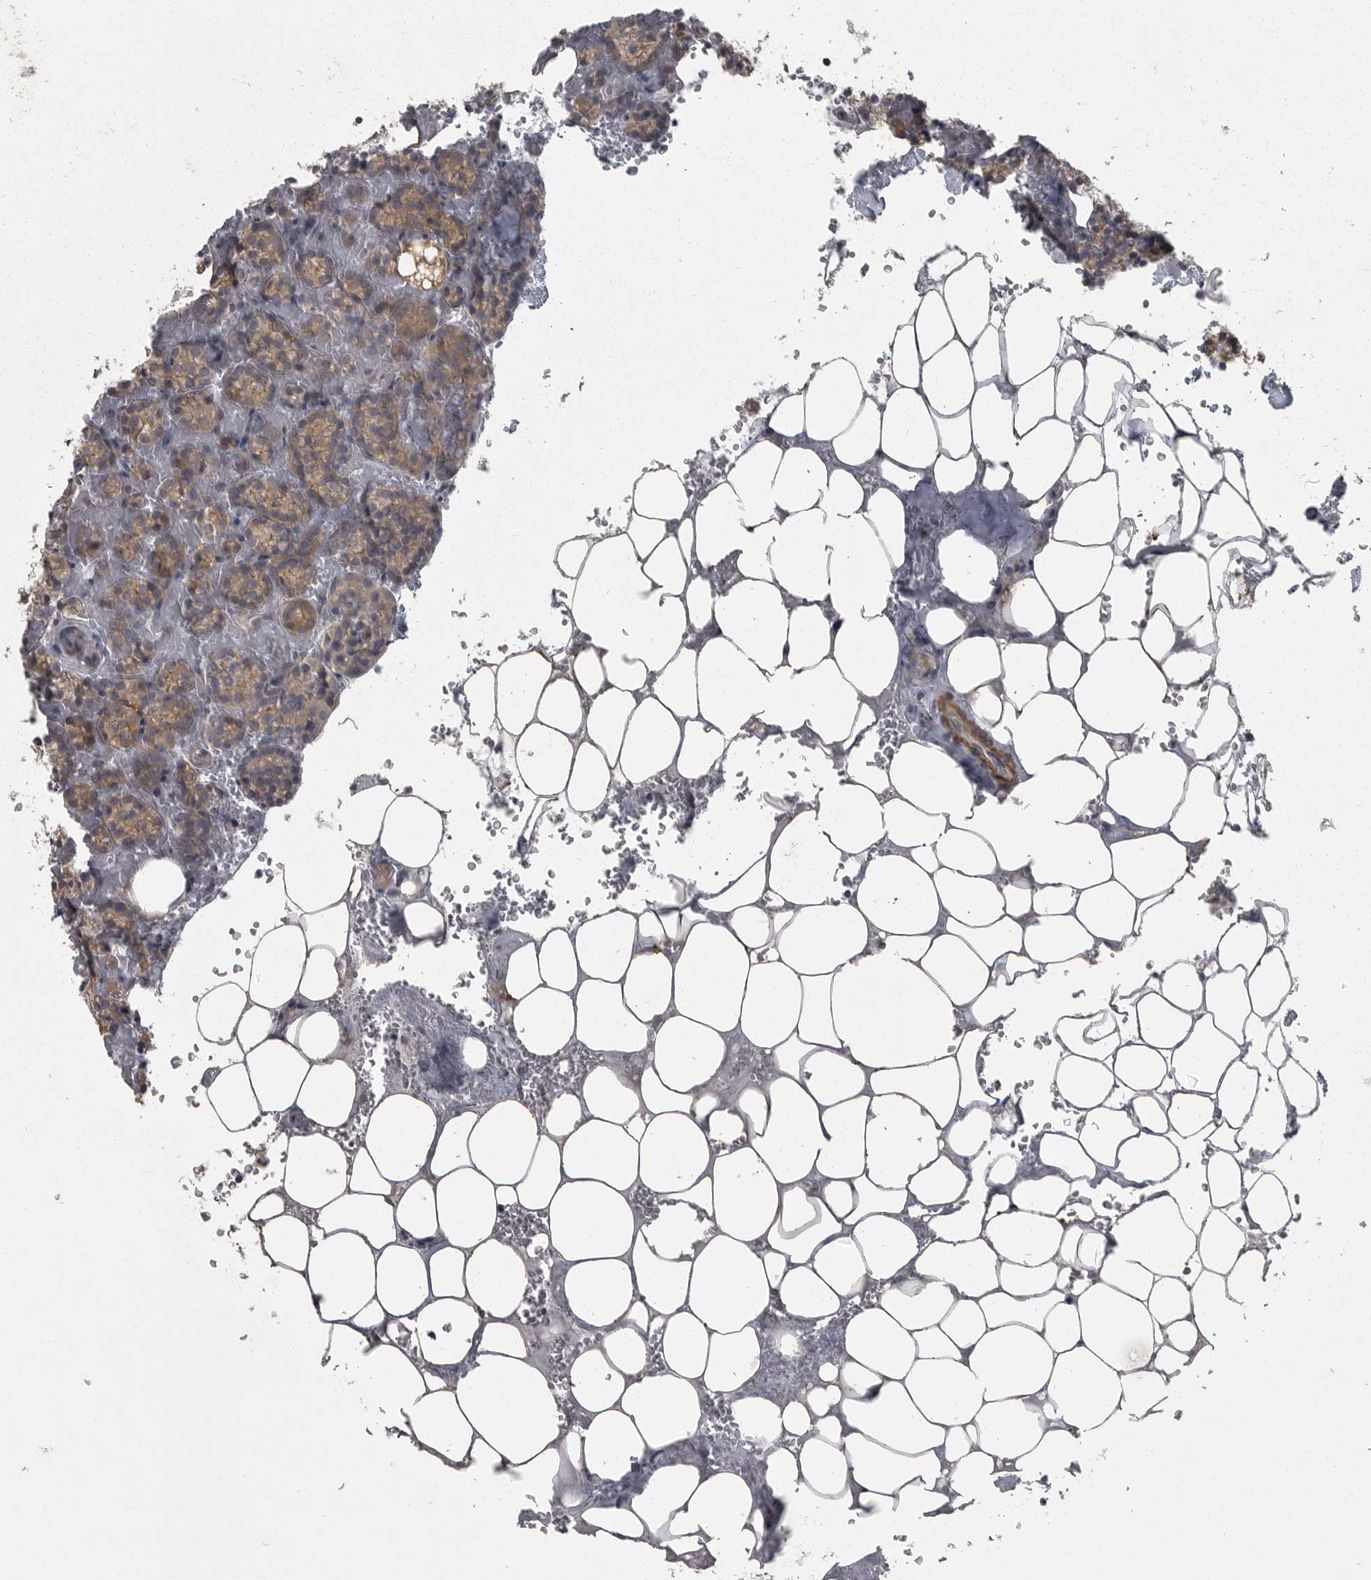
{"staining": {"intensity": "moderate", "quantity": "25%-75%", "location": "cytoplasmic/membranous"}, "tissue": "parathyroid gland", "cell_type": "Glandular cells", "image_type": "normal", "snomed": [{"axis": "morphology", "description": "Normal tissue, NOS"}, {"axis": "topography", "description": "Parathyroid gland"}], "caption": "Benign parathyroid gland demonstrates moderate cytoplasmic/membranous staining in about 25%-75% of glandular cells.", "gene": "PPP1R9A", "patient": {"sex": "female", "age": 78}}